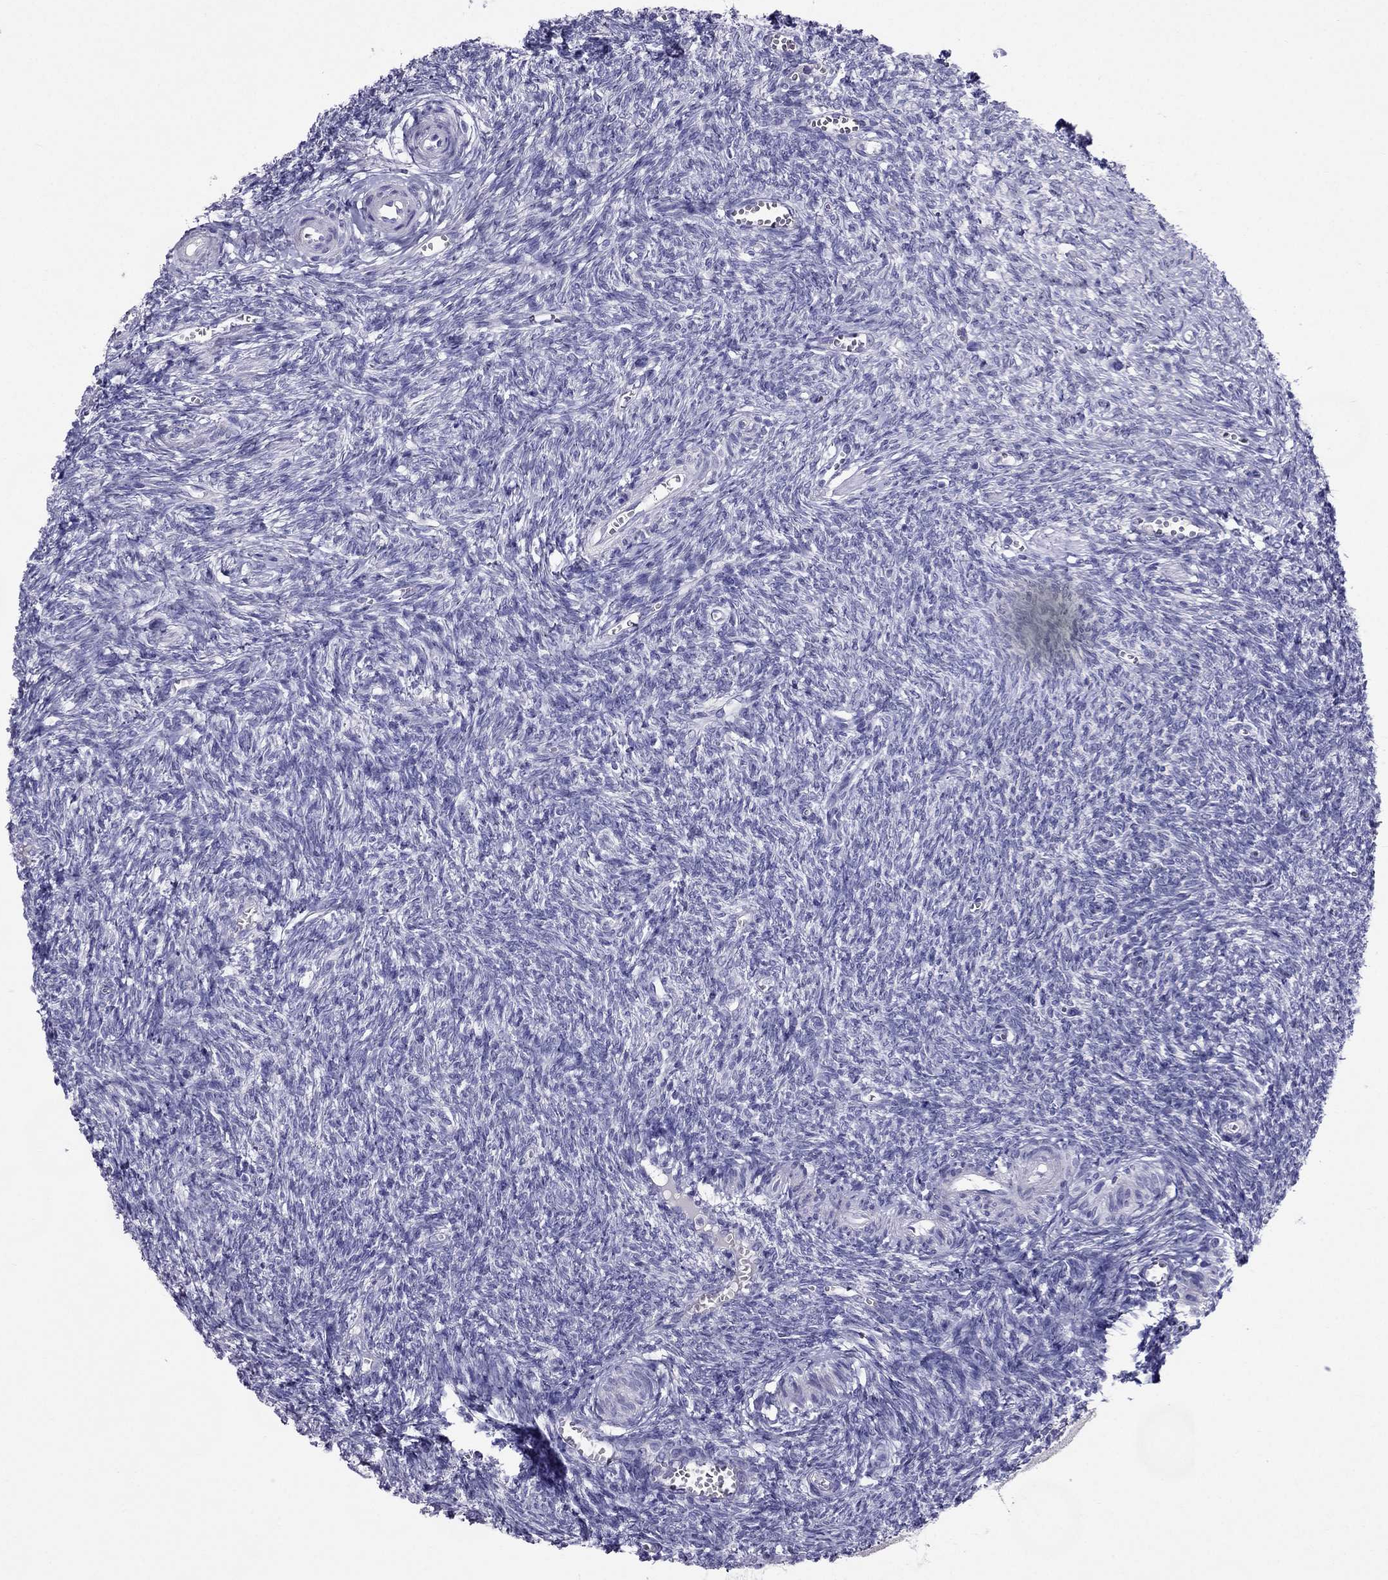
{"staining": {"intensity": "negative", "quantity": "none", "location": "none"}, "tissue": "ovary", "cell_type": "Follicle cells", "image_type": "normal", "snomed": [{"axis": "morphology", "description": "Normal tissue, NOS"}, {"axis": "topography", "description": "Ovary"}], "caption": "High magnification brightfield microscopy of normal ovary stained with DAB (3,3'-diaminobenzidine) (brown) and counterstained with hematoxylin (blue): follicle cells show no significant positivity. (Stains: DAB immunohistochemistry (IHC) with hematoxylin counter stain, Microscopy: brightfield microscopy at high magnification).", "gene": "ZNF541", "patient": {"sex": "female", "age": 43}}